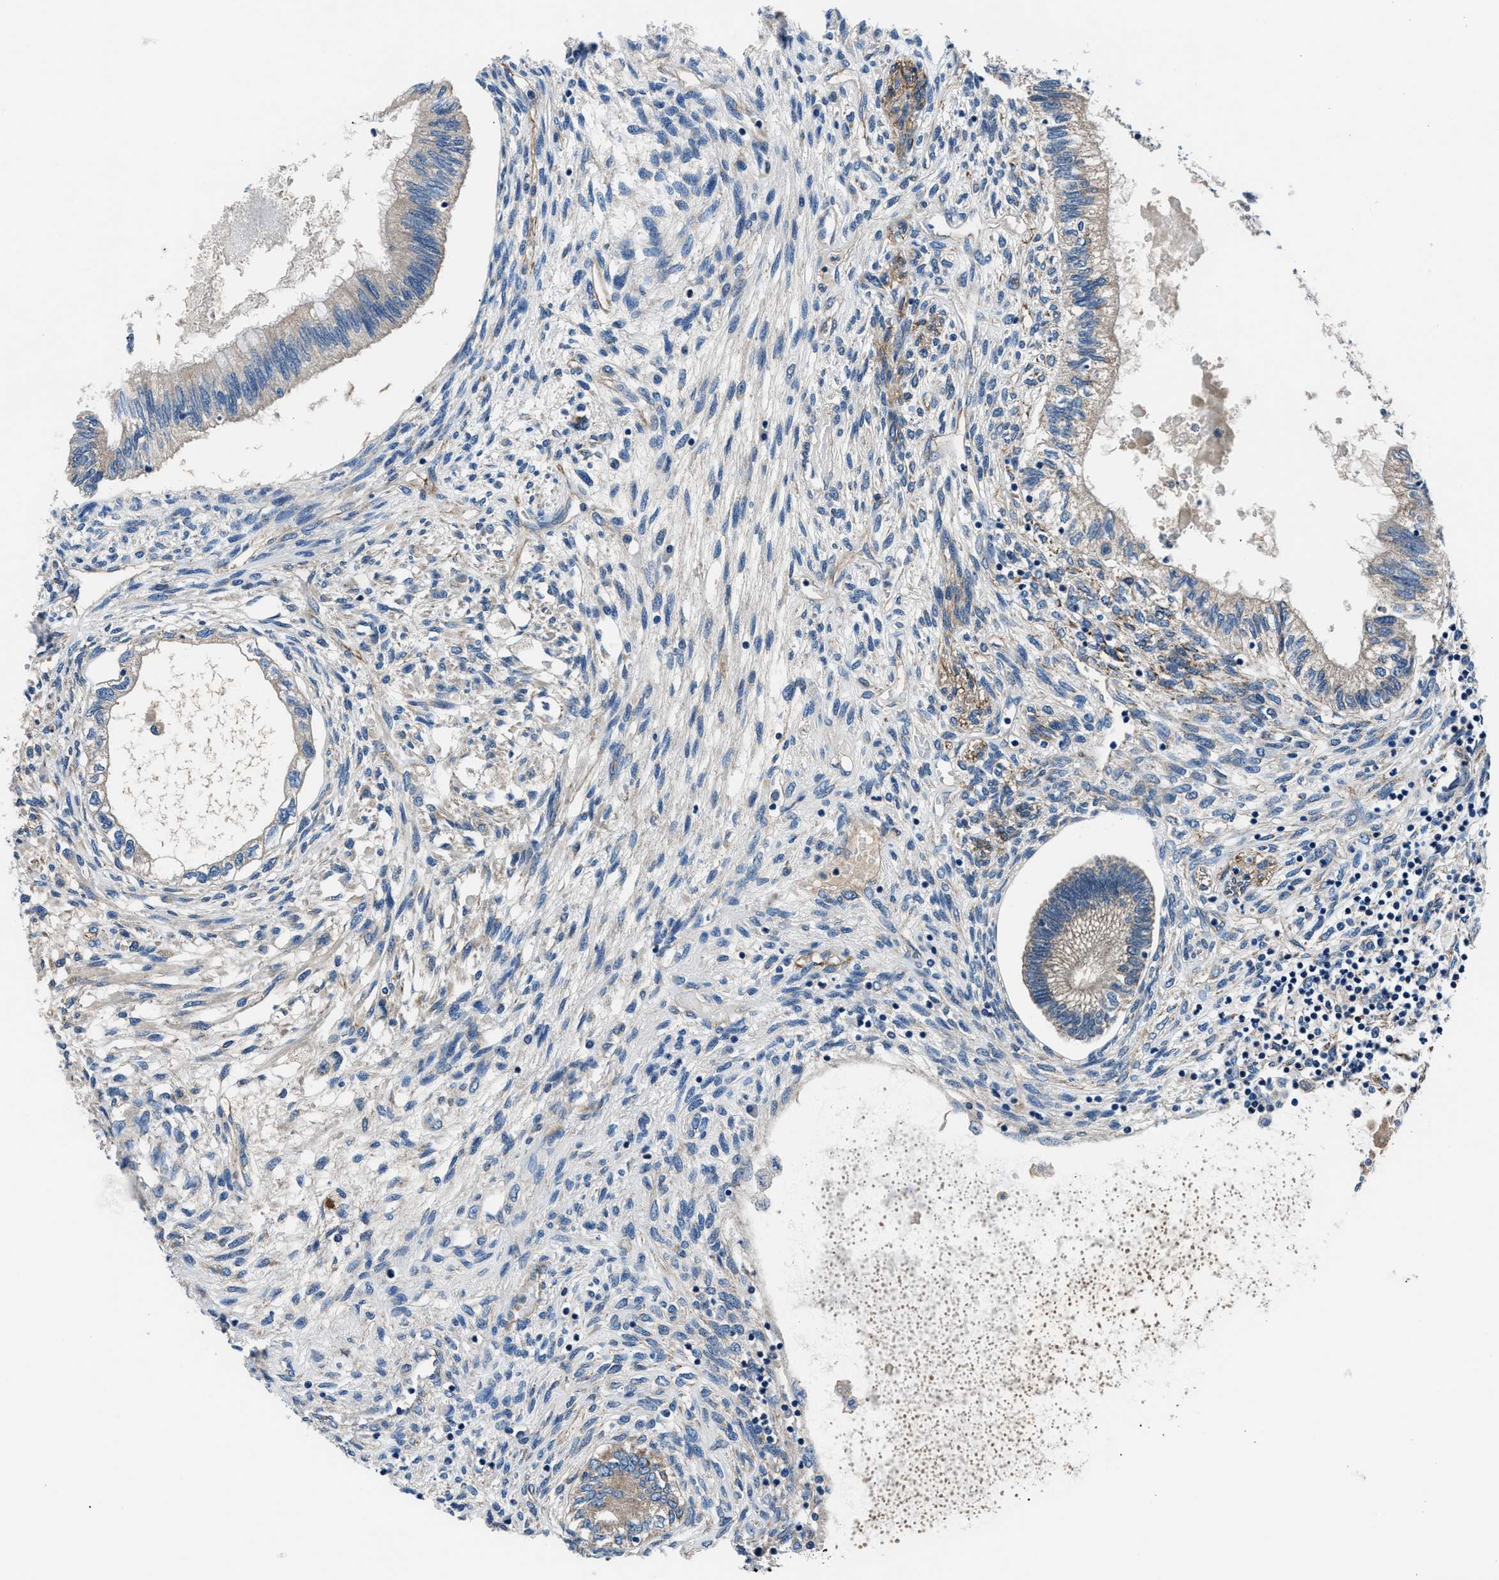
{"staining": {"intensity": "weak", "quantity": "<25%", "location": "cytoplasmic/membranous"}, "tissue": "testis cancer", "cell_type": "Tumor cells", "image_type": "cancer", "snomed": [{"axis": "morphology", "description": "Seminoma, NOS"}, {"axis": "topography", "description": "Testis"}], "caption": "Immunohistochemical staining of human testis seminoma exhibits no significant positivity in tumor cells. The staining was performed using DAB (3,3'-diaminobenzidine) to visualize the protein expression in brown, while the nuclei were stained in blue with hematoxylin (Magnification: 20x).", "gene": "PRTFDC1", "patient": {"sex": "male", "age": 28}}